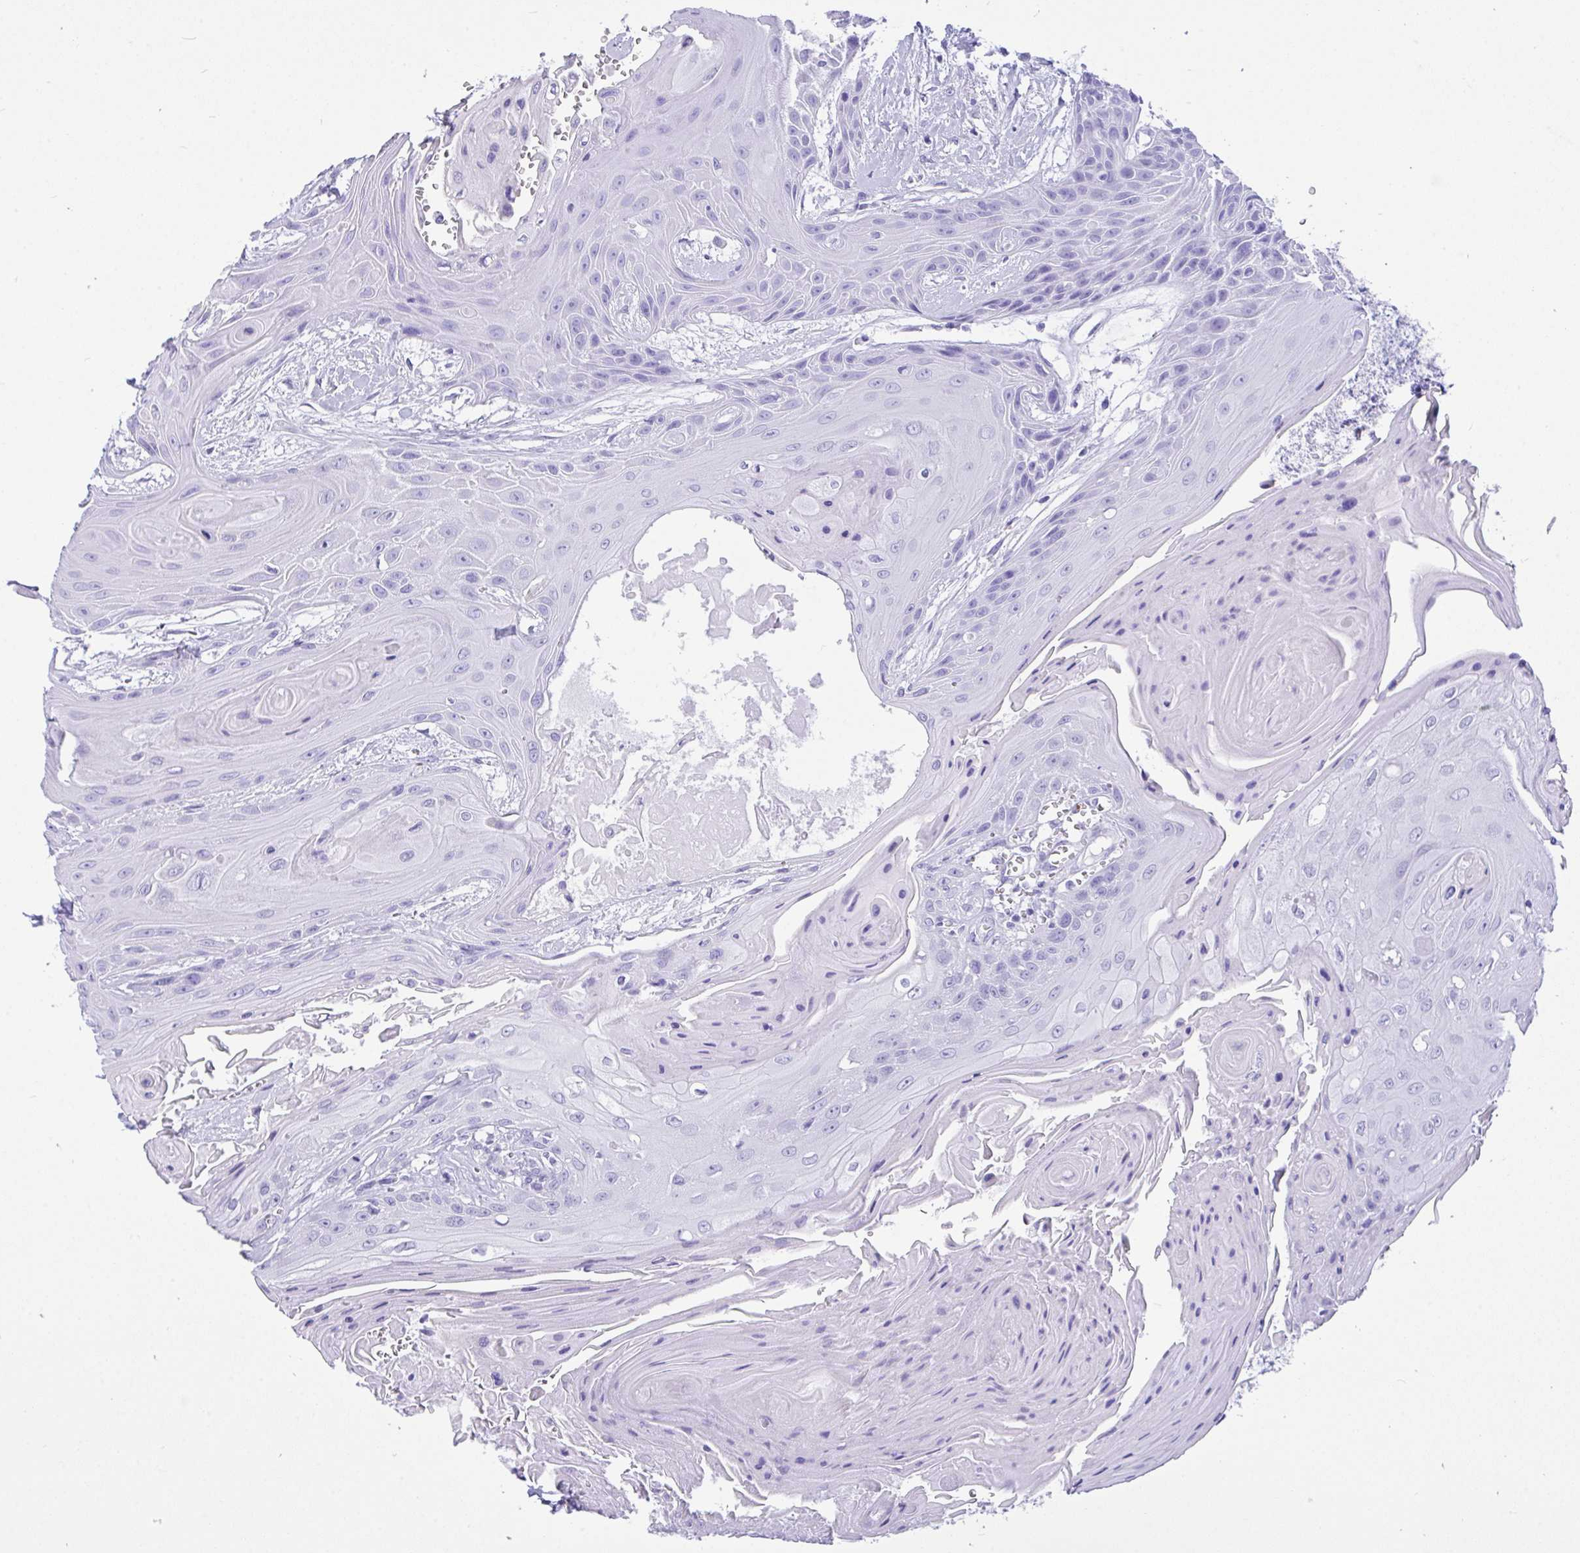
{"staining": {"intensity": "negative", "quantity": "none", "location": "none"}, "tissue": "head and neck cancer", "cell_type": "Tumor cells", "image_type": "cancer", "snomed": [{"axis": "morphology", "description": "Squamous cell carcinoma, NOS"}, {"axis": "topography", "description": "Head-Neck"}], "caption": "IHC image of squamous cell carcinoma (head and neck) stained for a protein (brown), which shows no expression in tumor cells.", "gene": "BEST4", "patient": {"sex": "female", "age": 73}}